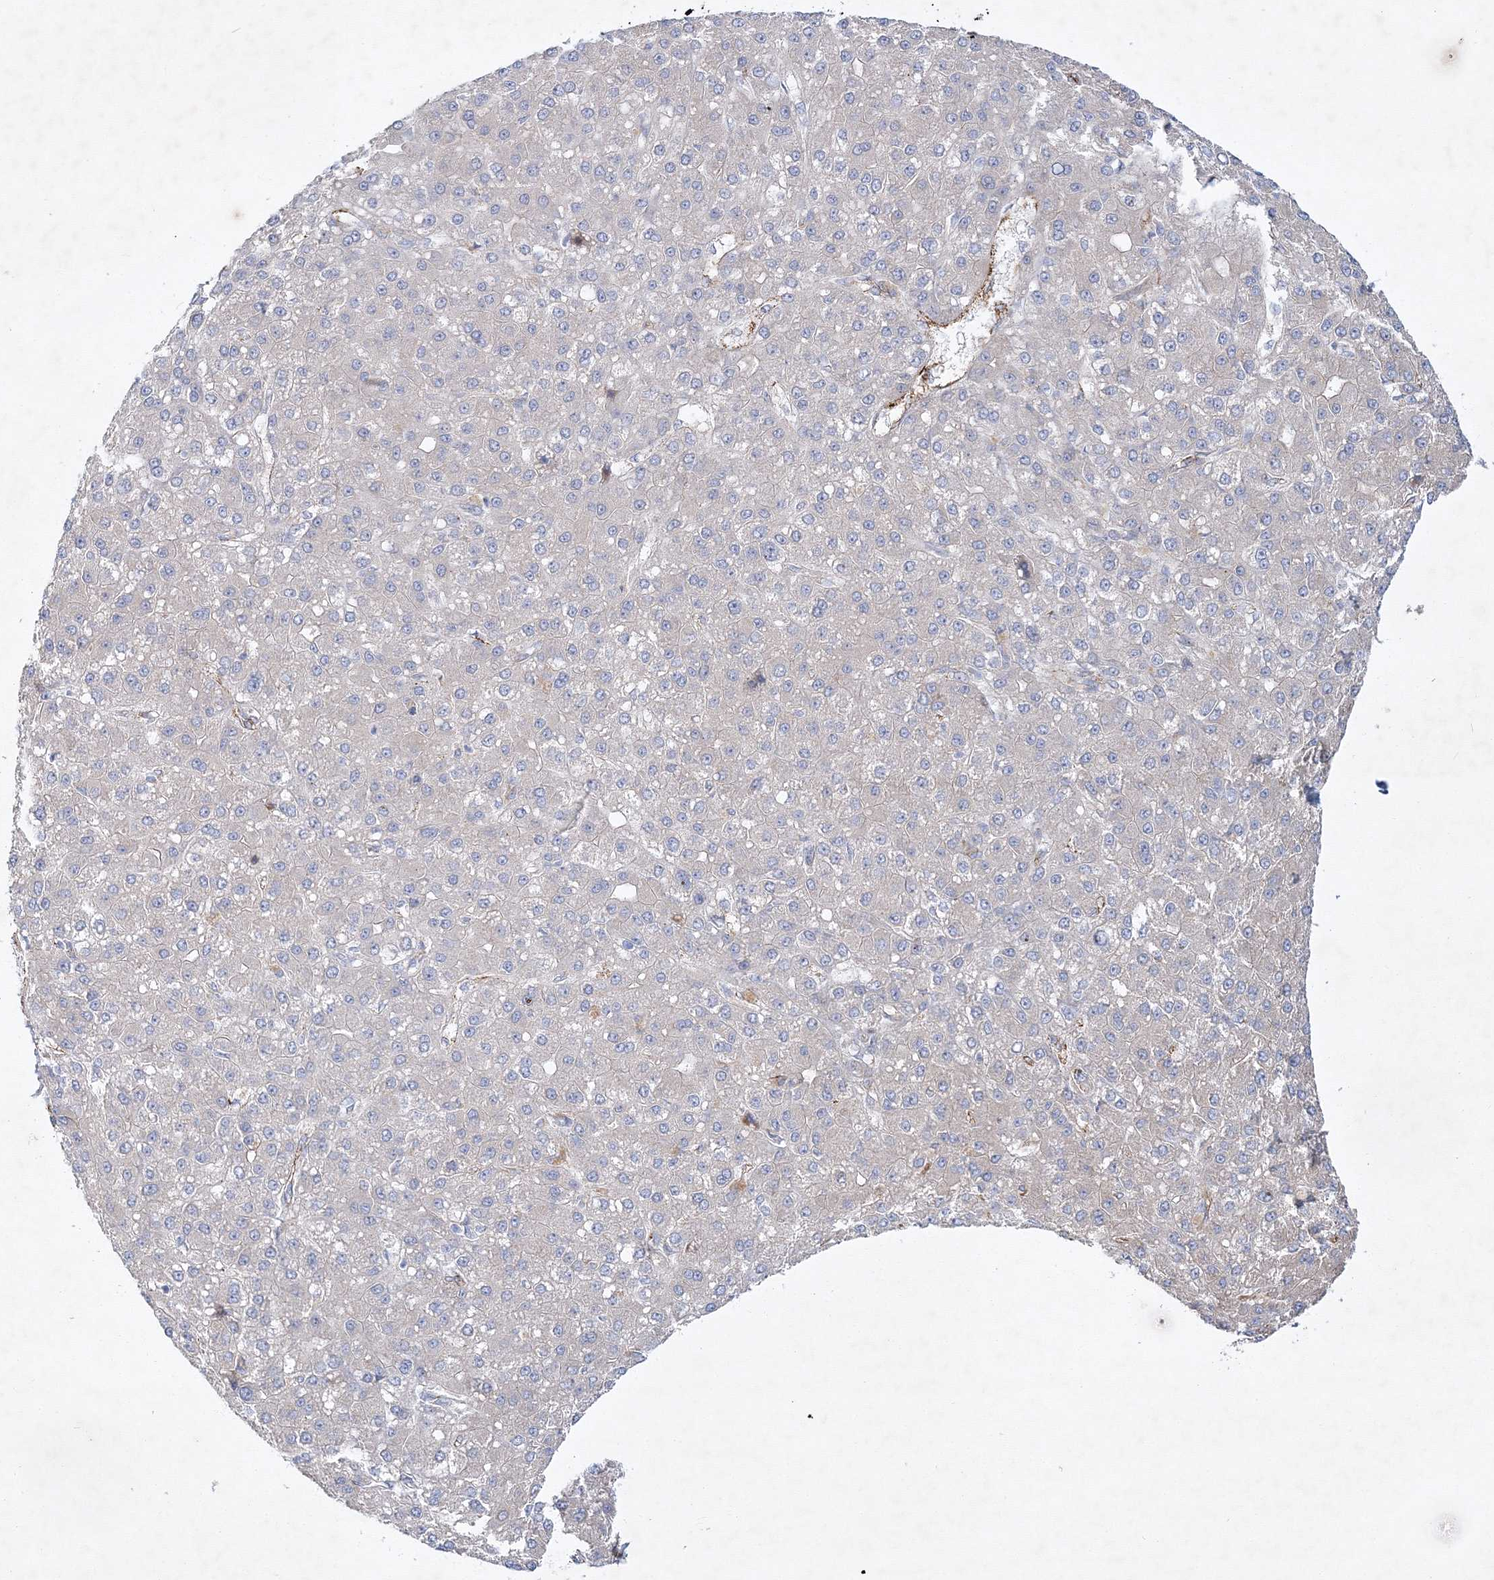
{"staining": {"intensity": "weak", "quantity": "<25%", "location": "cytoplasmic/membranous"}, "tissue": "liver cancer", "cell_type": "Tumor cells", "image_type": "cancer", "snomed": [{"axis": "morphology", "description": "Carcinoma, Hepatocellular, NOS"}, {"axis": "topography", "description": "Liver"}], "caption": "High magnification brightfield microscopy of liver cancer (hepatocellular carcinoma) stained with DAB (3,3'-diaminobenzidine) (brown) and counterstained with hematoxylin (blue): tumor cells show no significant staining.", "gene": "ZFYVE16", "patient": {"sex": "male", "age": 67}}